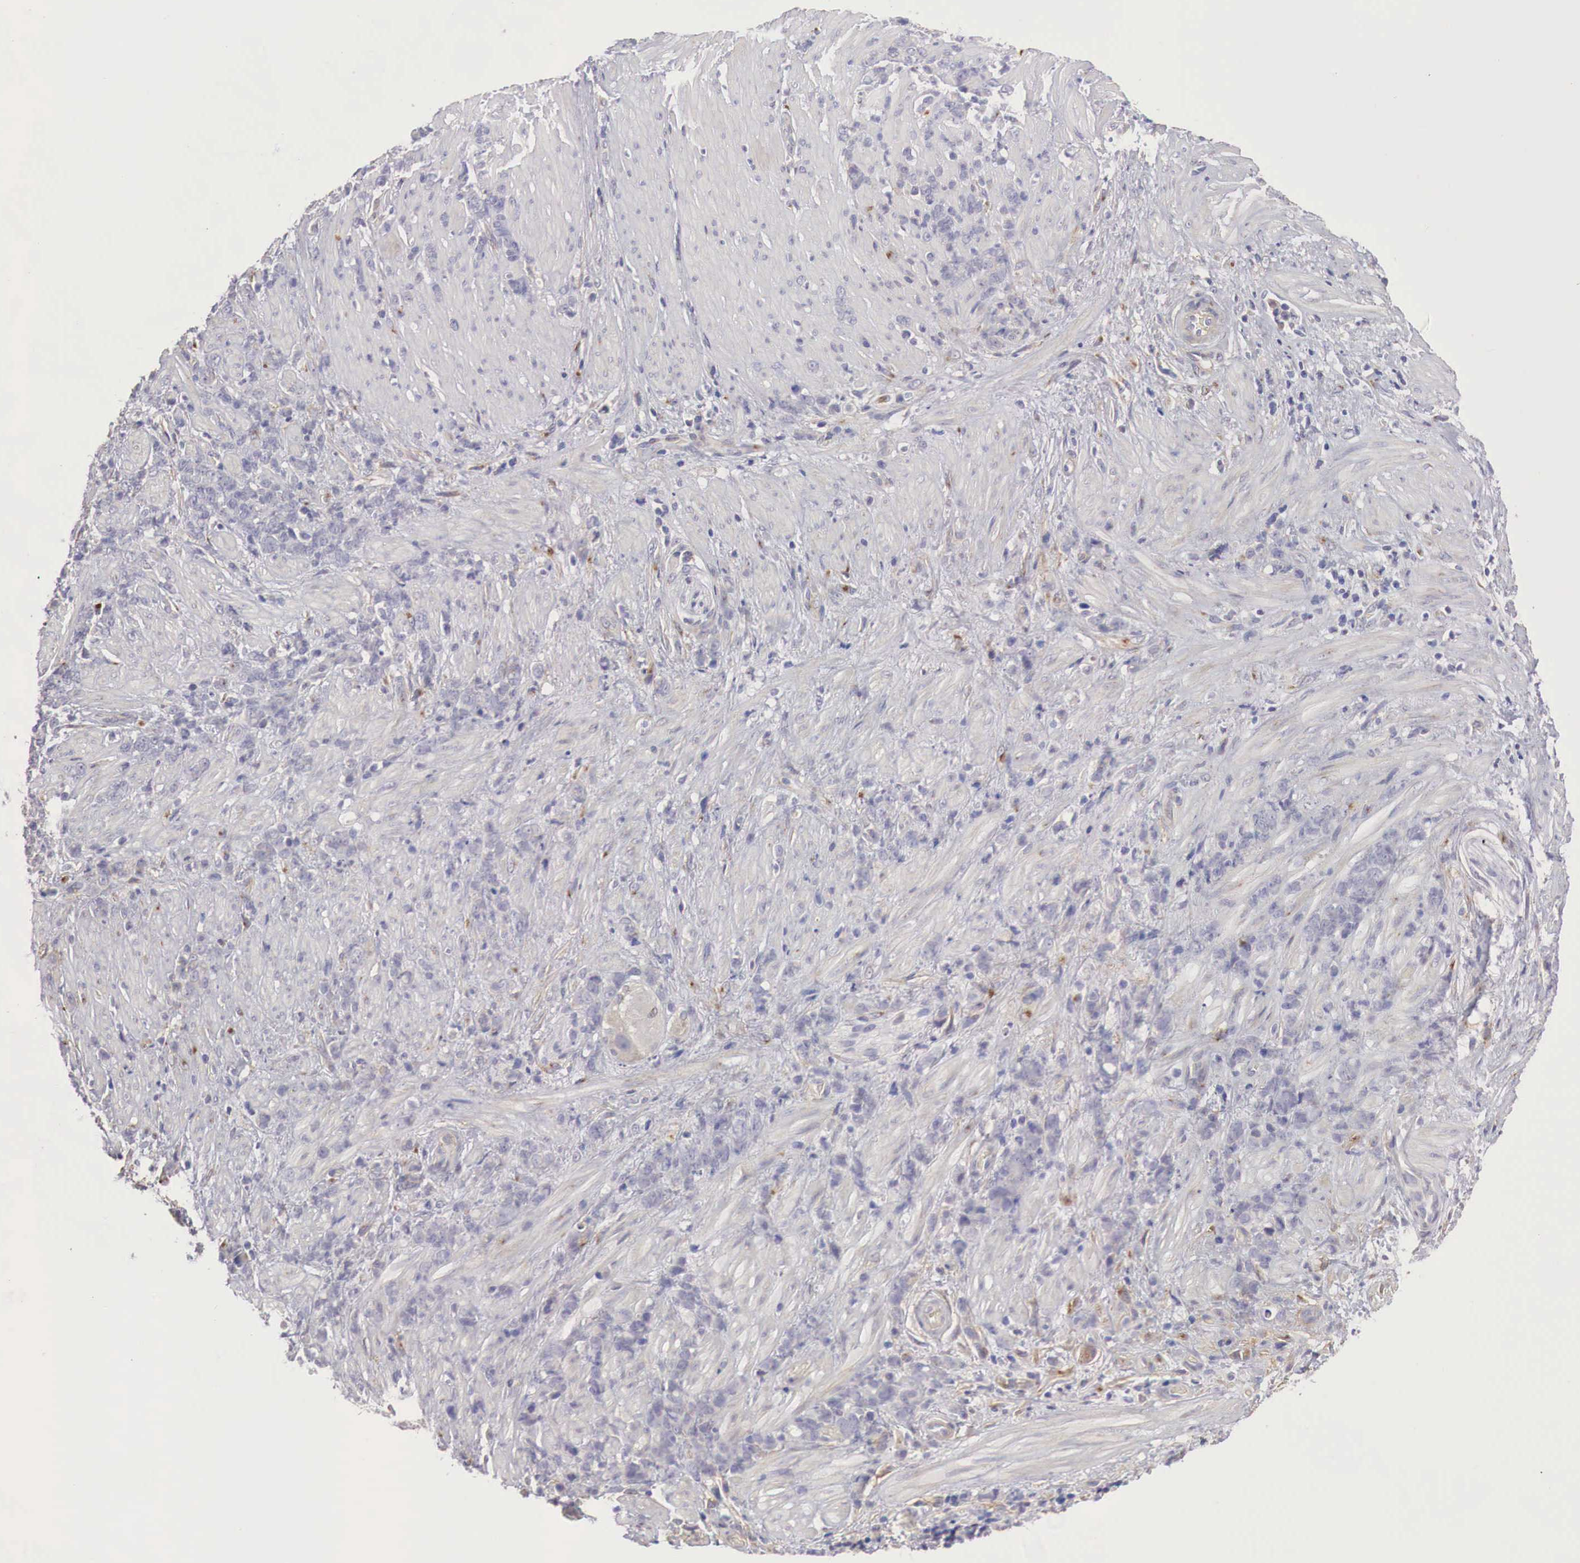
{"staining": {"intensity": "negative", "quantity": "none", "location": "none"}, "tissue": "stomach cancer", "cell_type": "Tumor cells", "image_type": "cancer", "snomed": [{"axis": "morphology", "description": "Adenocarcinoma, NOS"}, {"axis": "topography", "description": "Stomach, lower"}], "caption": "High power microscopy photomicrograph of an IHC photomicrograph of stomach adenocarcinoma, revealing no significant staining in tumor cells.", "gene": "KLHDC7B", "patient": {"sex": "male", "age": 88}}